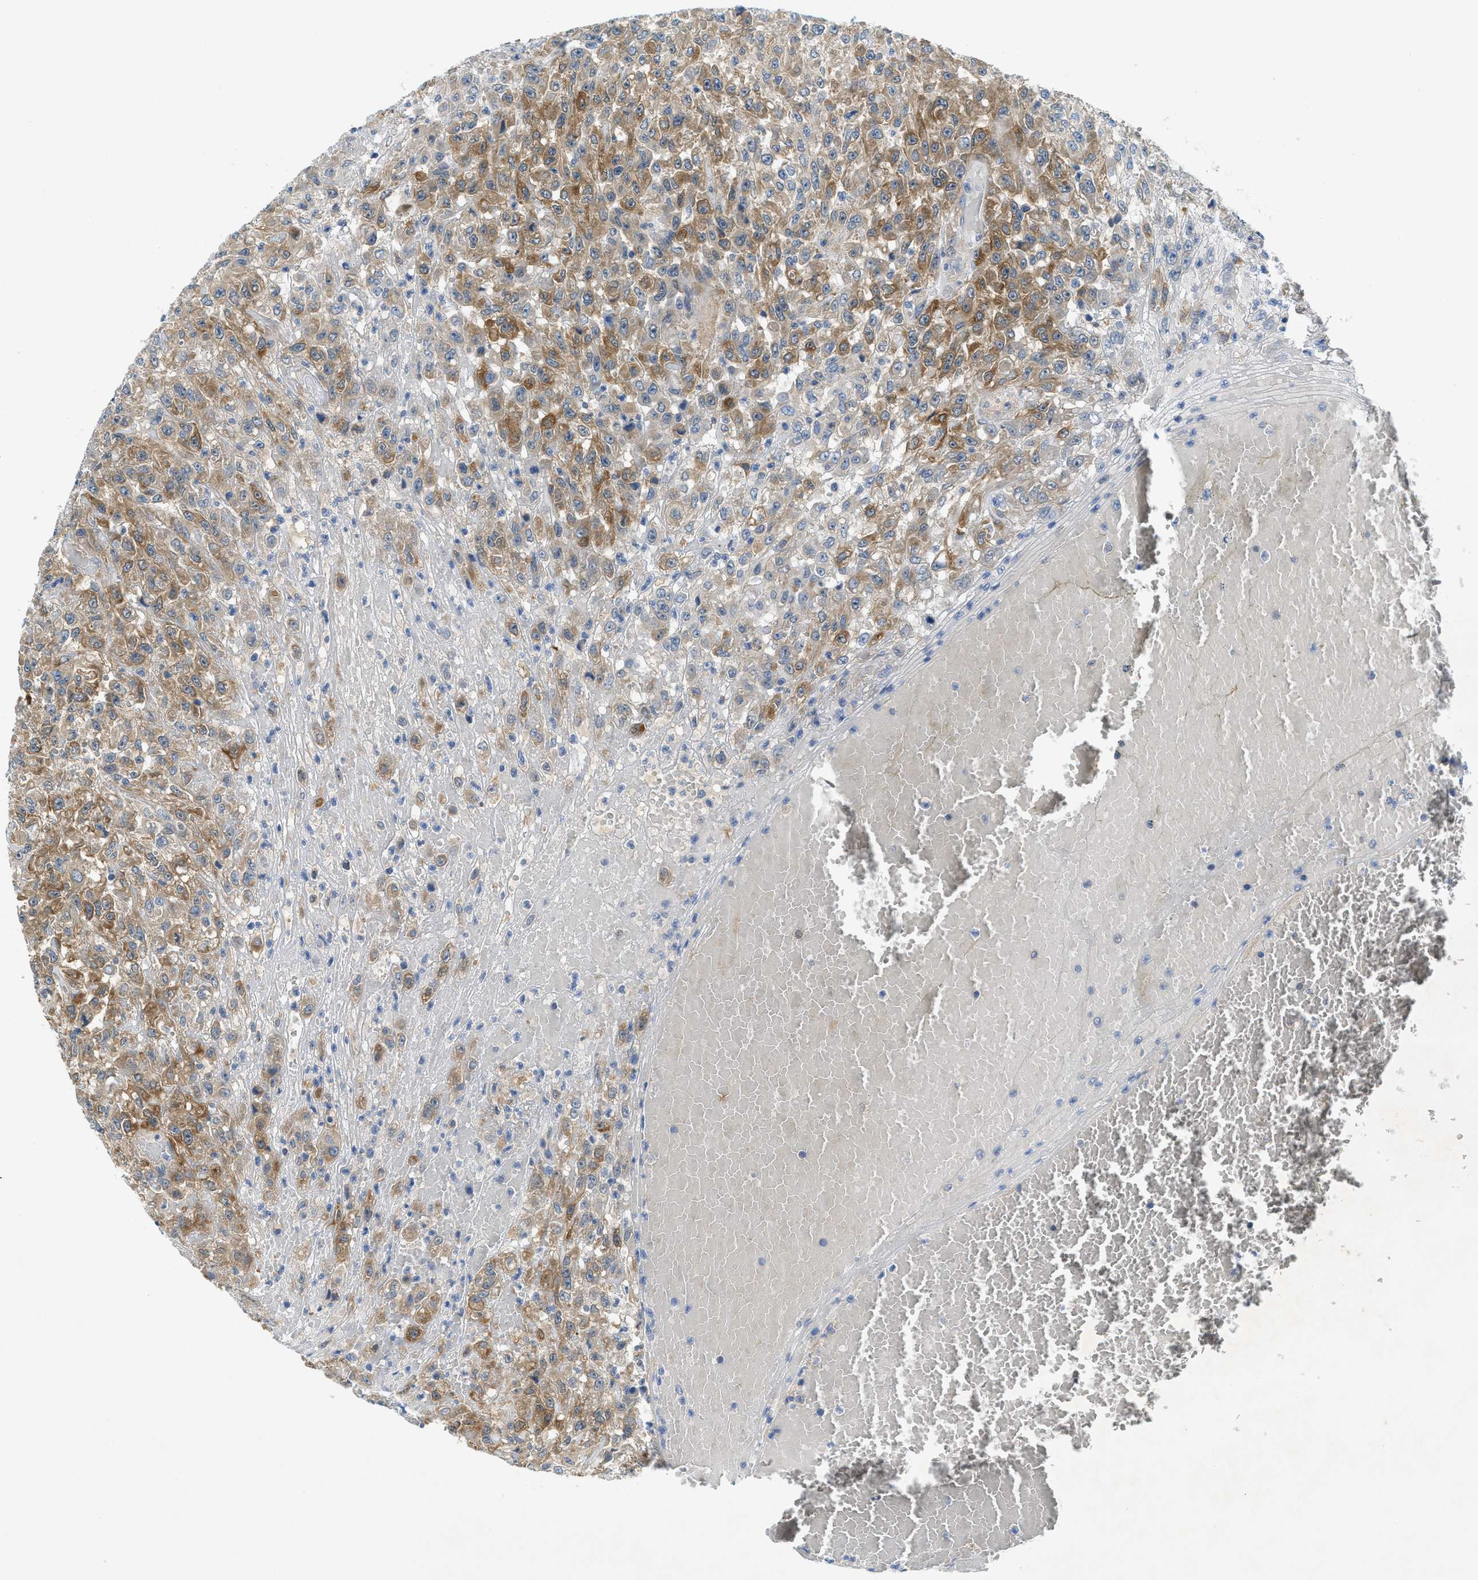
{"staining": {"intensity": "moderate", "quantity": ">75%", "location": "cytoplasmic/membranous"}, "tissue": "urothelial cancer", "cell_type": "Tumor cells", "image_type": "cancer", "snomed": [{"axis": "morphology", "description": "Urothelial carcinoma, High grade"}, {"axis": "topography", "description": "Urinary bladder"}], "caption": "Approximately >75% of tumor cells in human high-grade urothelial carcinoma display moderate cytoplasmic/membranous protein positivity as visualized by brown immunohistochemical staining.", "gene": "RIPK2", "patient": {"sex": "male", "age": 46}}